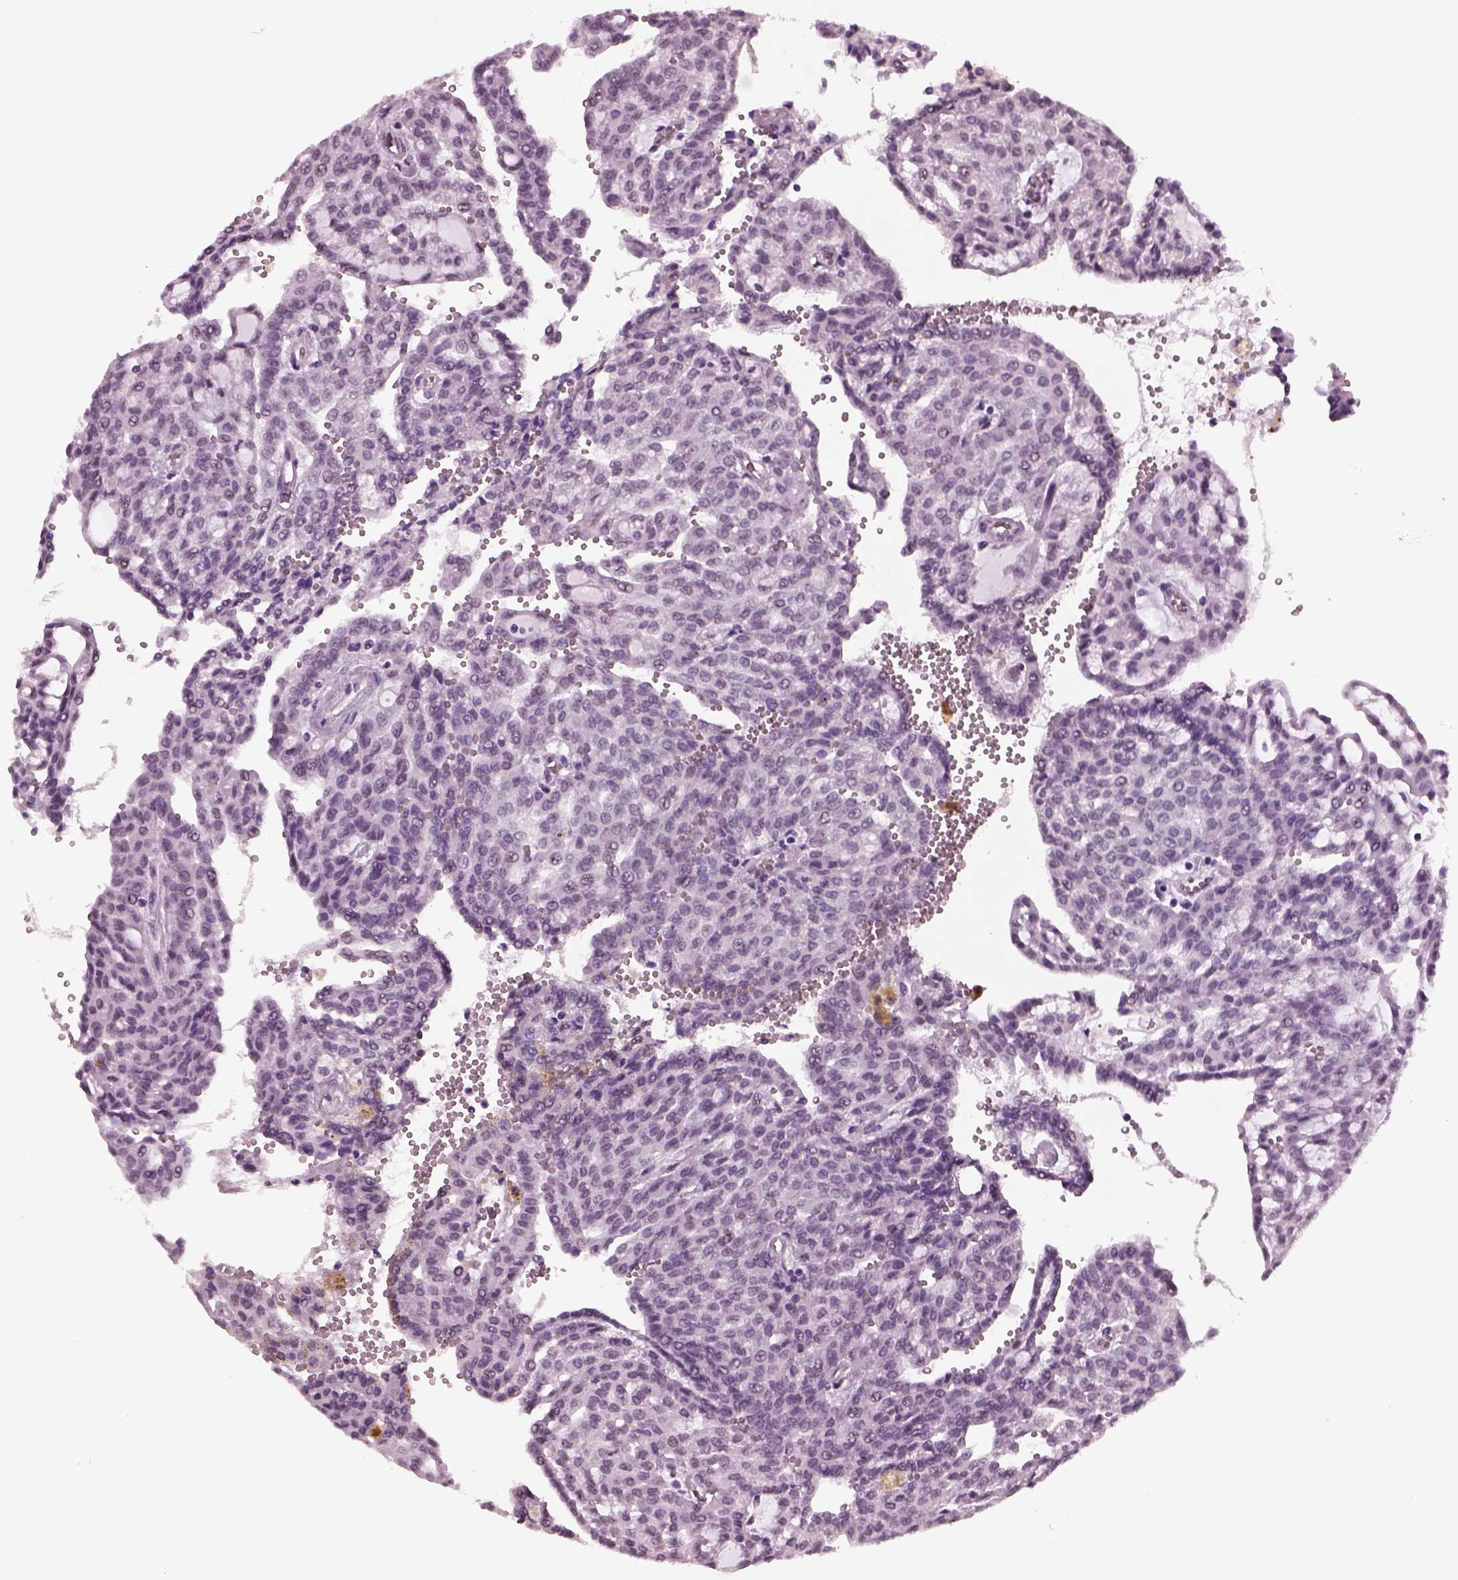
{"staining": {"intensity": "negative", "quantity": "none", "location": "none"}, "tissue": "renal cancer", "cell_type": "Tumor cells", "image_type": "cancer", "snomed": [{"axis": "morphology", "description": "Adenocarcinoma, NOS"}, {"axis": "topography", "description": "Kidney"}], "caption": "The histopathology image exhibits no staining of tumor cells in renal cancer (adenocarcinoma).", "gene": "KRTAP3-2", "patient": {"sex": "male", "age": 63}}